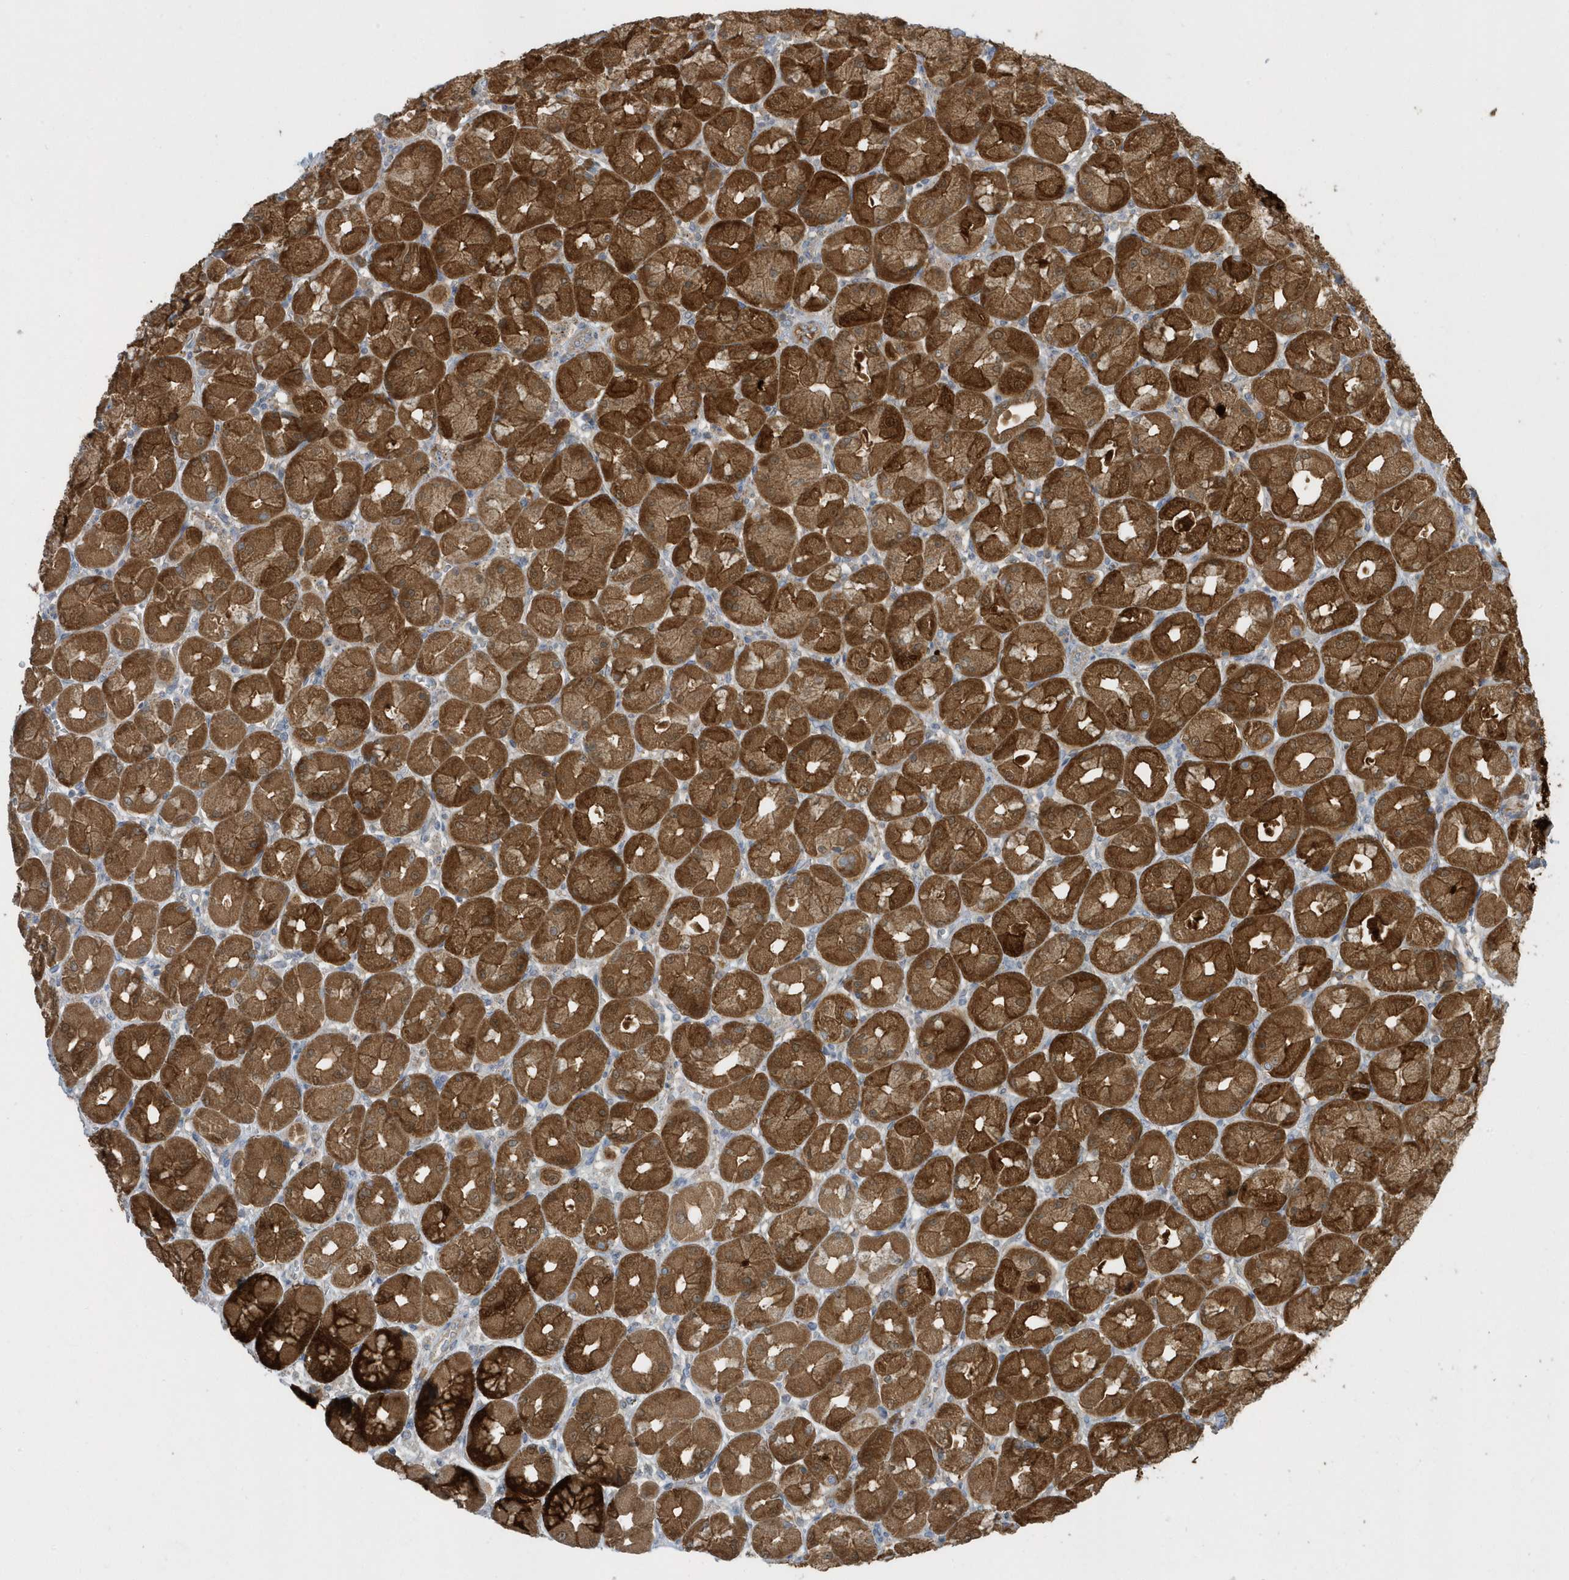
{"staining": {"intensity": "strong", "quantity": ">75%", "location": "cytoplasmic/membranous"}, "tissue": "stomach", "cell_type": "Glandular cells", "image_type": "normal", "snomed": [{"axis": "morphology", "description": "Normal tissue, NOS"}, {"axis": "topography", "description": "Stomach, upper"}], "caption": "Protein staining reveals strong cytoplasmic/membranous positivity in about >75% of glandular cells in unremarkable stomach. The protein is shown in brown color, while the nuclei are stained blue.", "gene": "USP53", "patient": {"sex": "female", "age": 56}}